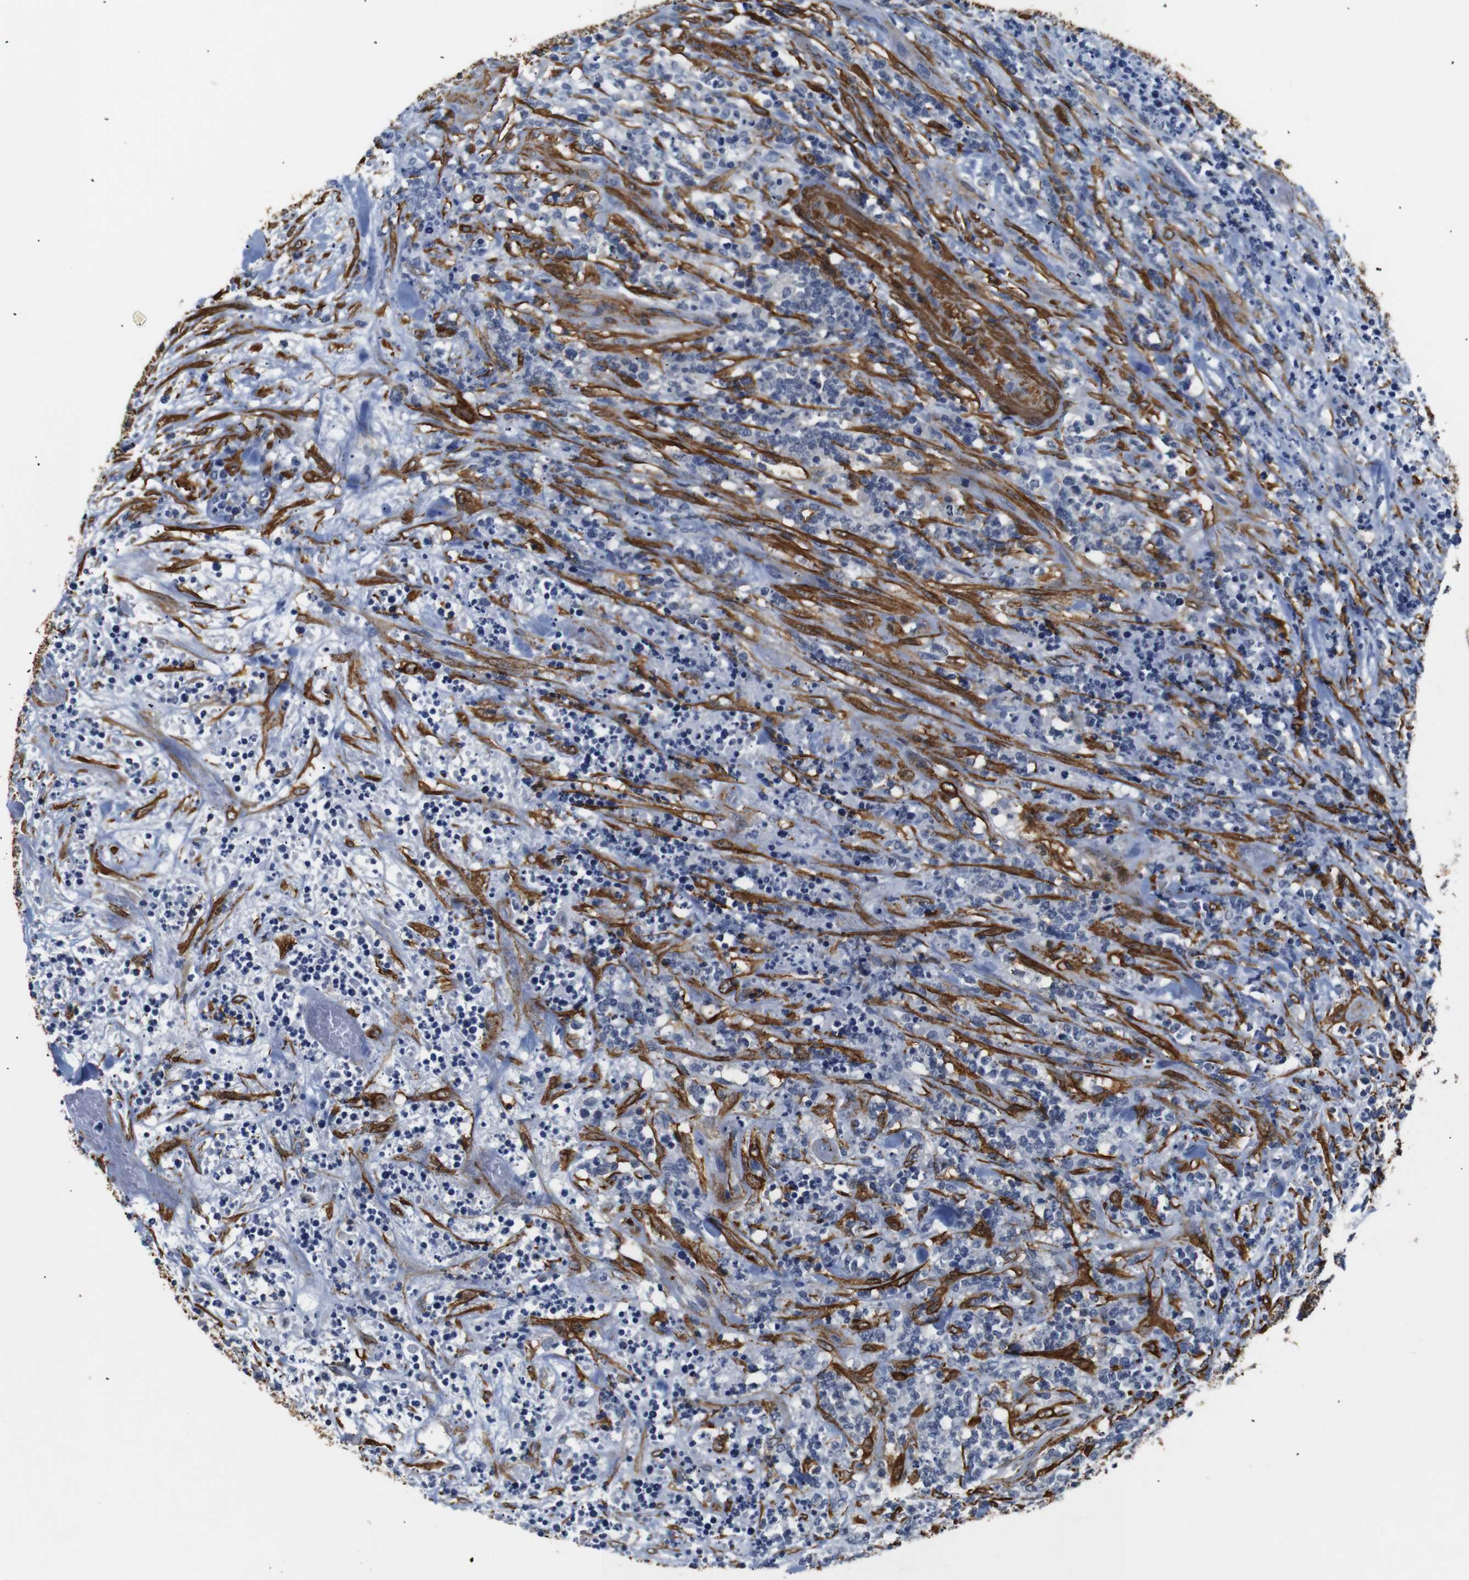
{"staining": {"intensity": "negative", "quantity": "none", "location": "none"}, "tissue": "lymphoma", "cell_type": "Tumor cells", "image_type": "cancer", "snomed": [{"axis": "morphology", "description": "Malignant lymphoma, non-Hodgkin's type, High grade"}, {"axis": "topography", "description": "Soft tissue"}], "caption": "High magnification brightfield microscopy of lymphoma stained with DAB (brown) and counterstained with hematoxylin (blue): tumor cells show no significant expression.", "gene": "ACTA2", "patient": {"sex": "male", "age": 18}}